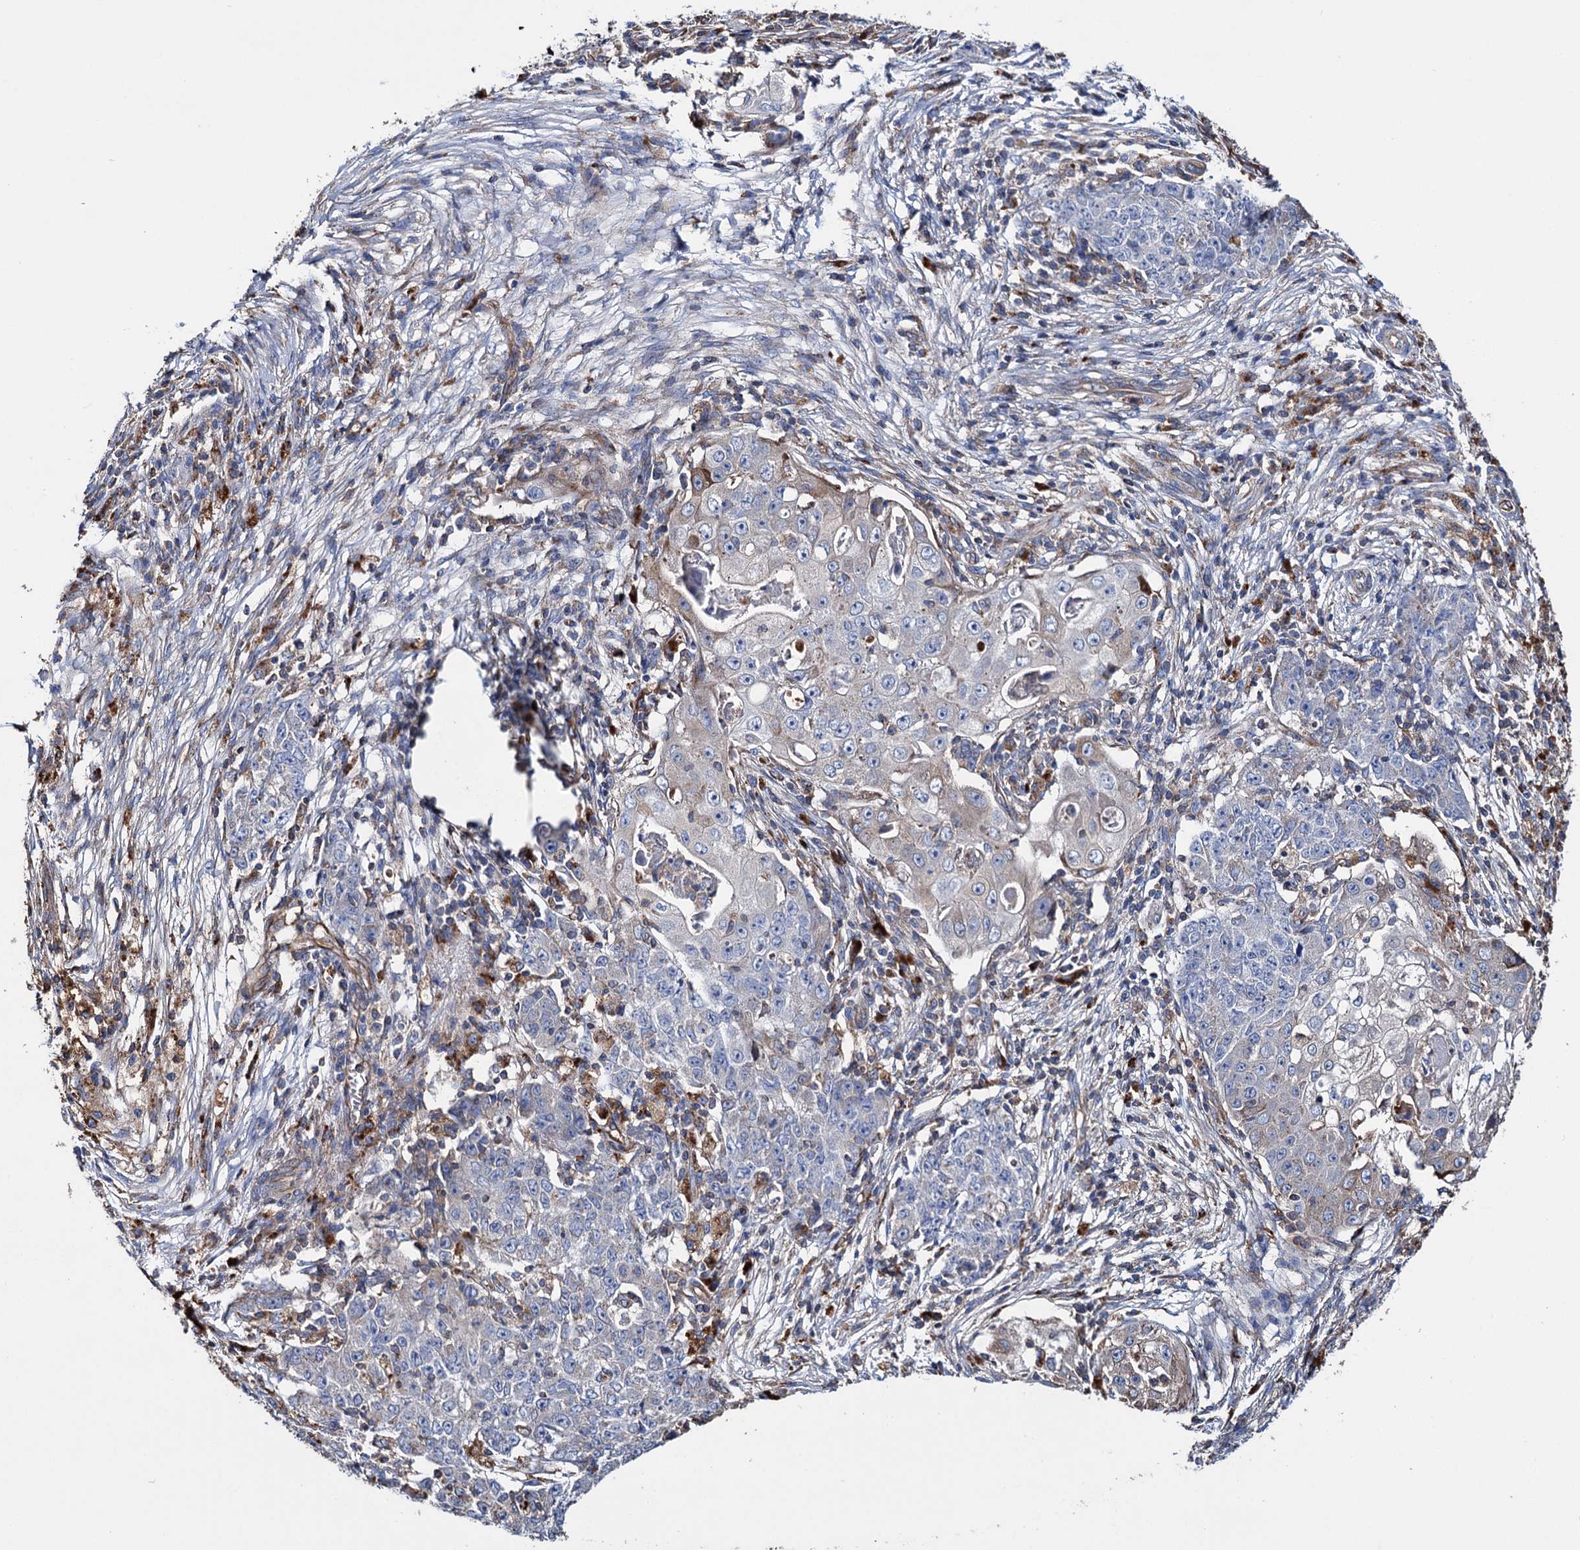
{"staining": {"intensity": "negative", "quantity": "none", "location": "none"}, "tissue": "ovarian cancer", "cell_type": "Tumor cells", "image_type": "cancer", "snomed": [{"axis": "morphology", "description": "Carcinoma, endometroid"}, {"axis": "topography", "description": "Ovary"}], "caption": "This is an IHC histopathology image of ovarian endometroid carcinoma. There is no staining in tumor cells.", "gene": "SCPEP1", "patient": {"sex": "female", "age": 42}}